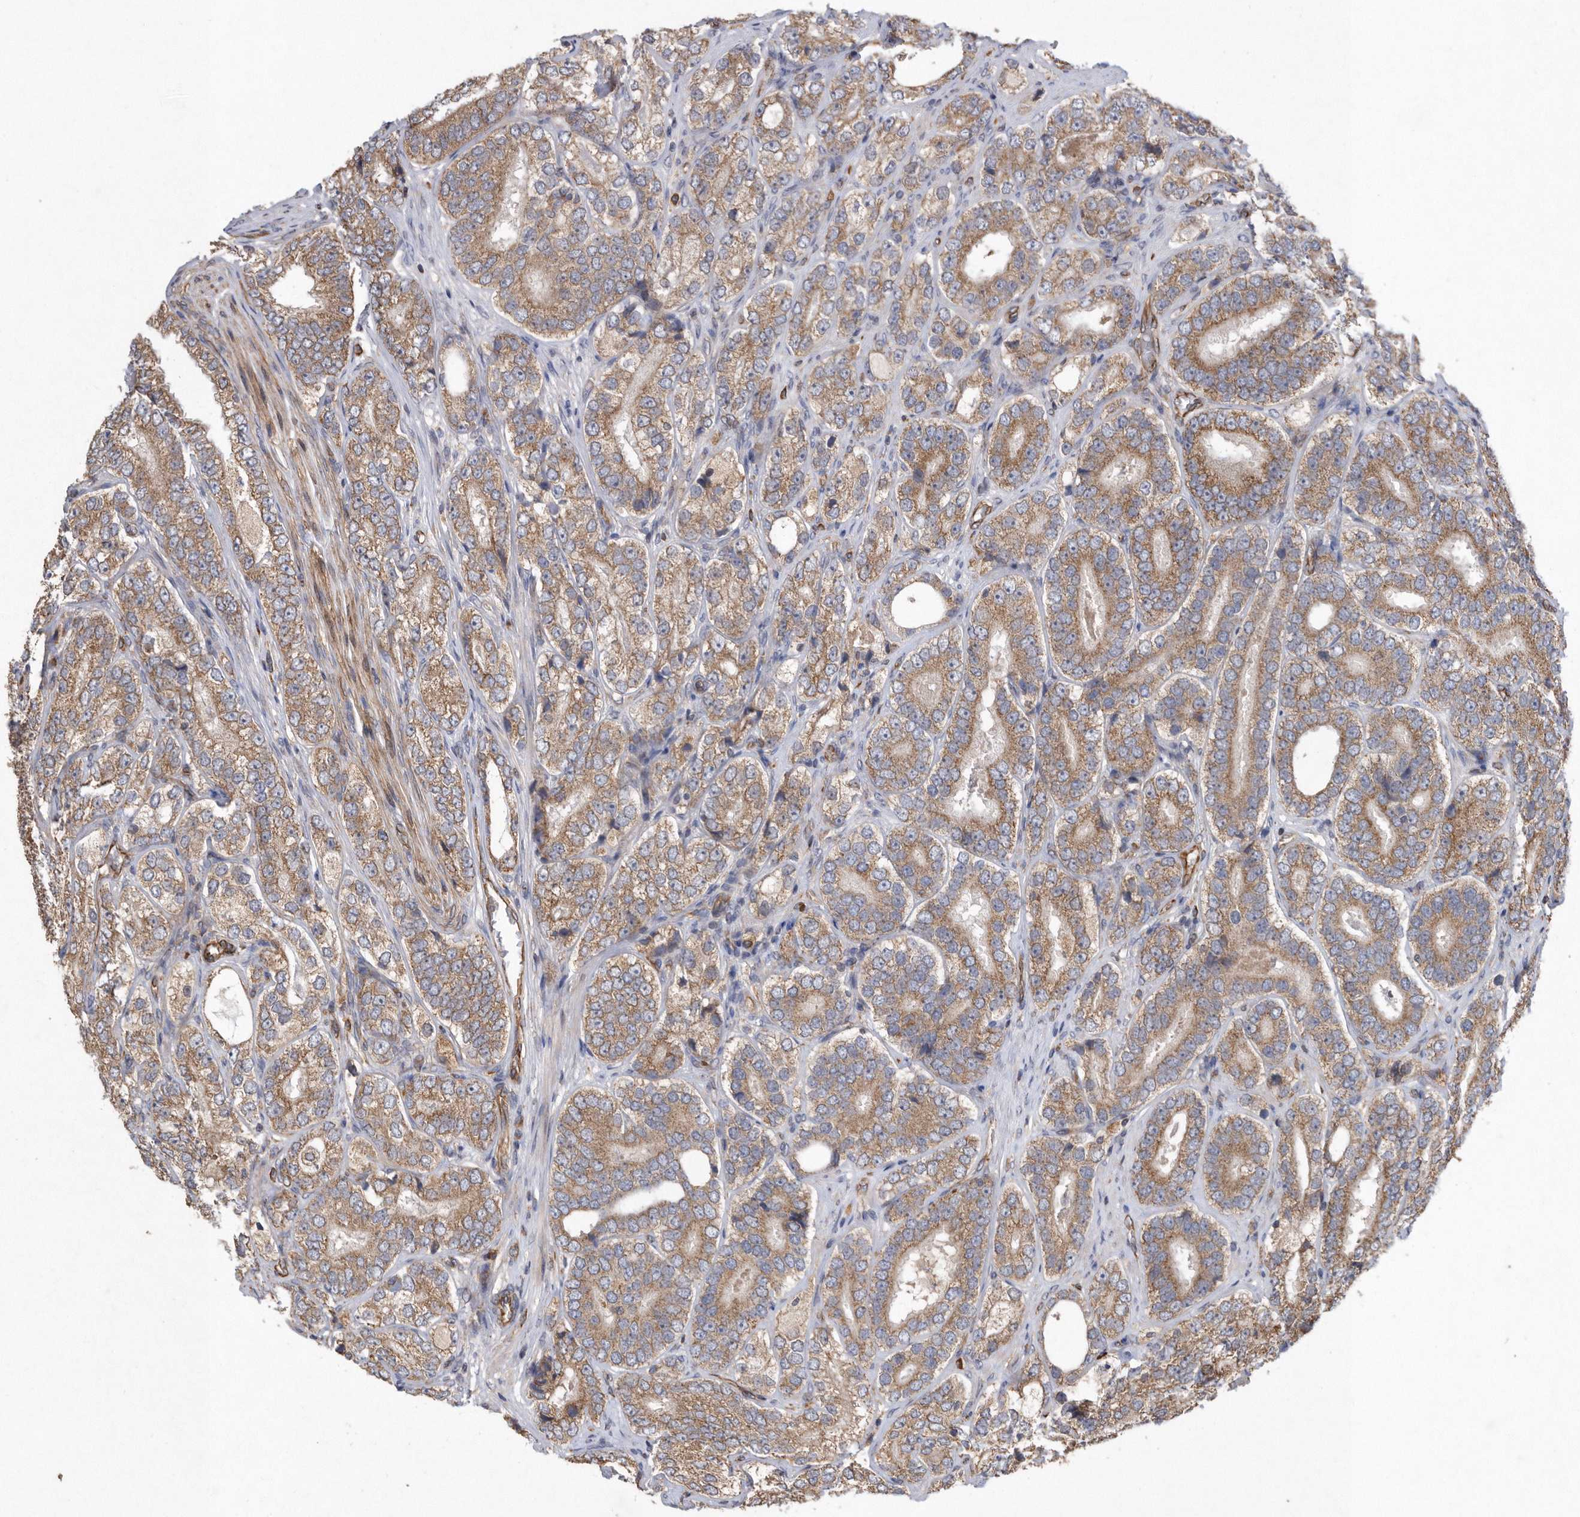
{"staining": {"intensity": "moderate", "quantity": ">75%", "location": "cytoplasmic/membranous"}, "tissue": "prostate cancer", "cell_type": "Tumor cells", "image_type": "cancer", "snomed": [{"axis": "morphology", "description": "Adenocarcinoma, High grade"}, {"axis": "topography", "description": "Prostate"}], "caption": "This is an image of immunohistochemistry (IHC) staining of prostate high-grade adenocarcinoma, which shows moderate expression in the cytoplasmic/membranous of tumor cells.", "gene": "PON2", "patient": {"sex": "male", "age": 56}}